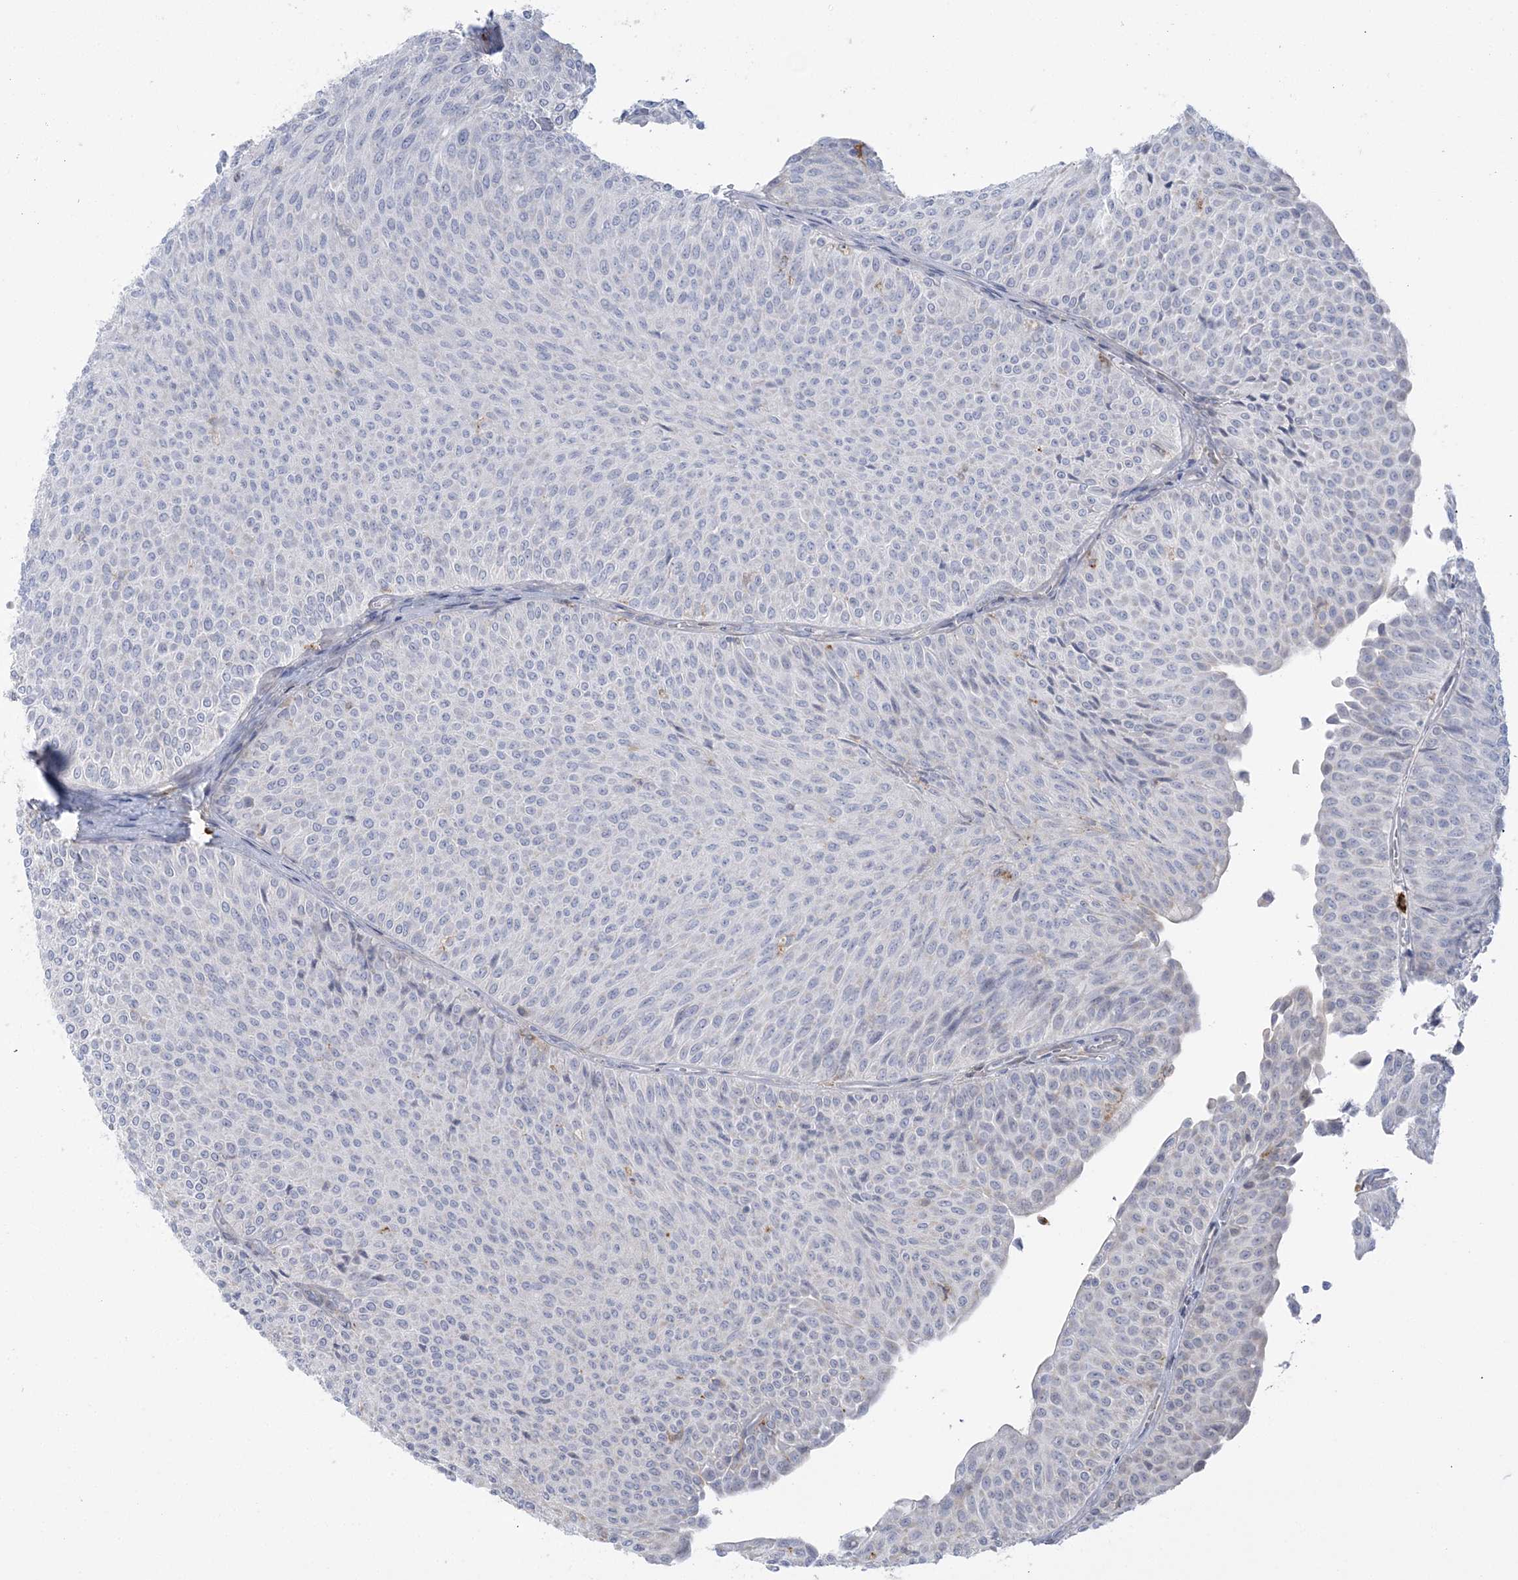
{"staining": {"intensity": "negative", "quantity": "none", "location": "none"}, "tissue": "urothelial cancer", "cell_type": "Tumor cells", "image_type": "cancer", "snomed": [{"axis": "morphology", "description": "Urothelial carcinoma, Low grade"}, {"axis": "topography", "description": "Urinary bladder"}], "caption": "Tumor cells are negative for protein expression in human urothelial cancer.", "gene": "HAAO", "patient": {"sex": "male", "age": 78}}